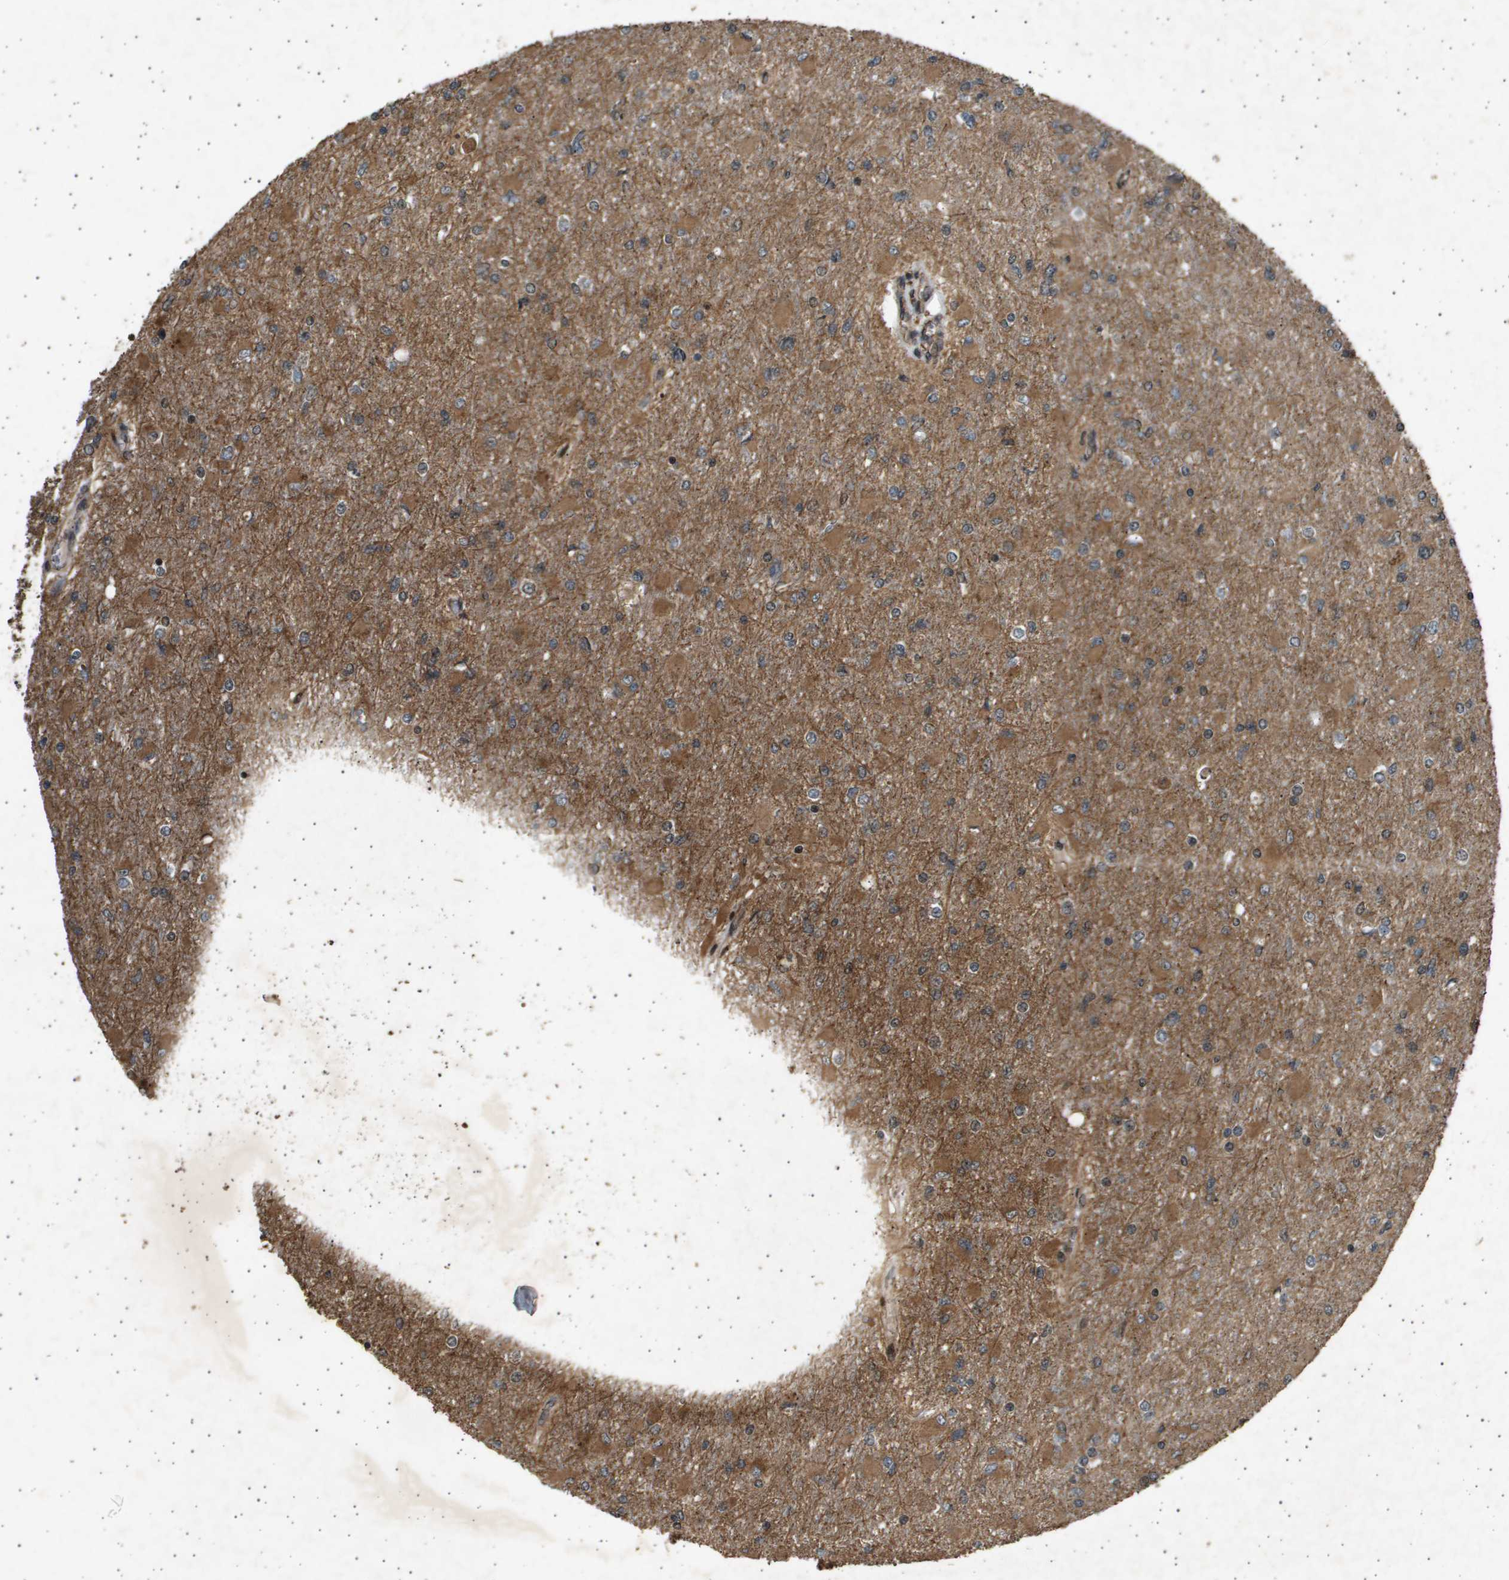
{"staining": {"intensity": "moderate", "quantity": ">75%", "location": "cytoplasmic/membranous"}, "tissue": "glioma", "cell_type": "Tumor cells", "image_type": "cancer", "snomed": [{"axis": "morphology", "description": "Glioma, malignant, High grade"}, {"axis": "topography", "description": "Cerebral cortex"}], "caption": "High-grade glioma (malignant) stained for a protein (brown) displays moderate cytoplasmic/membranous positive expression in about >75% of tumor cells.", "gene": "TNRC6A", "patient": {"sex": "female", "age": 36}}